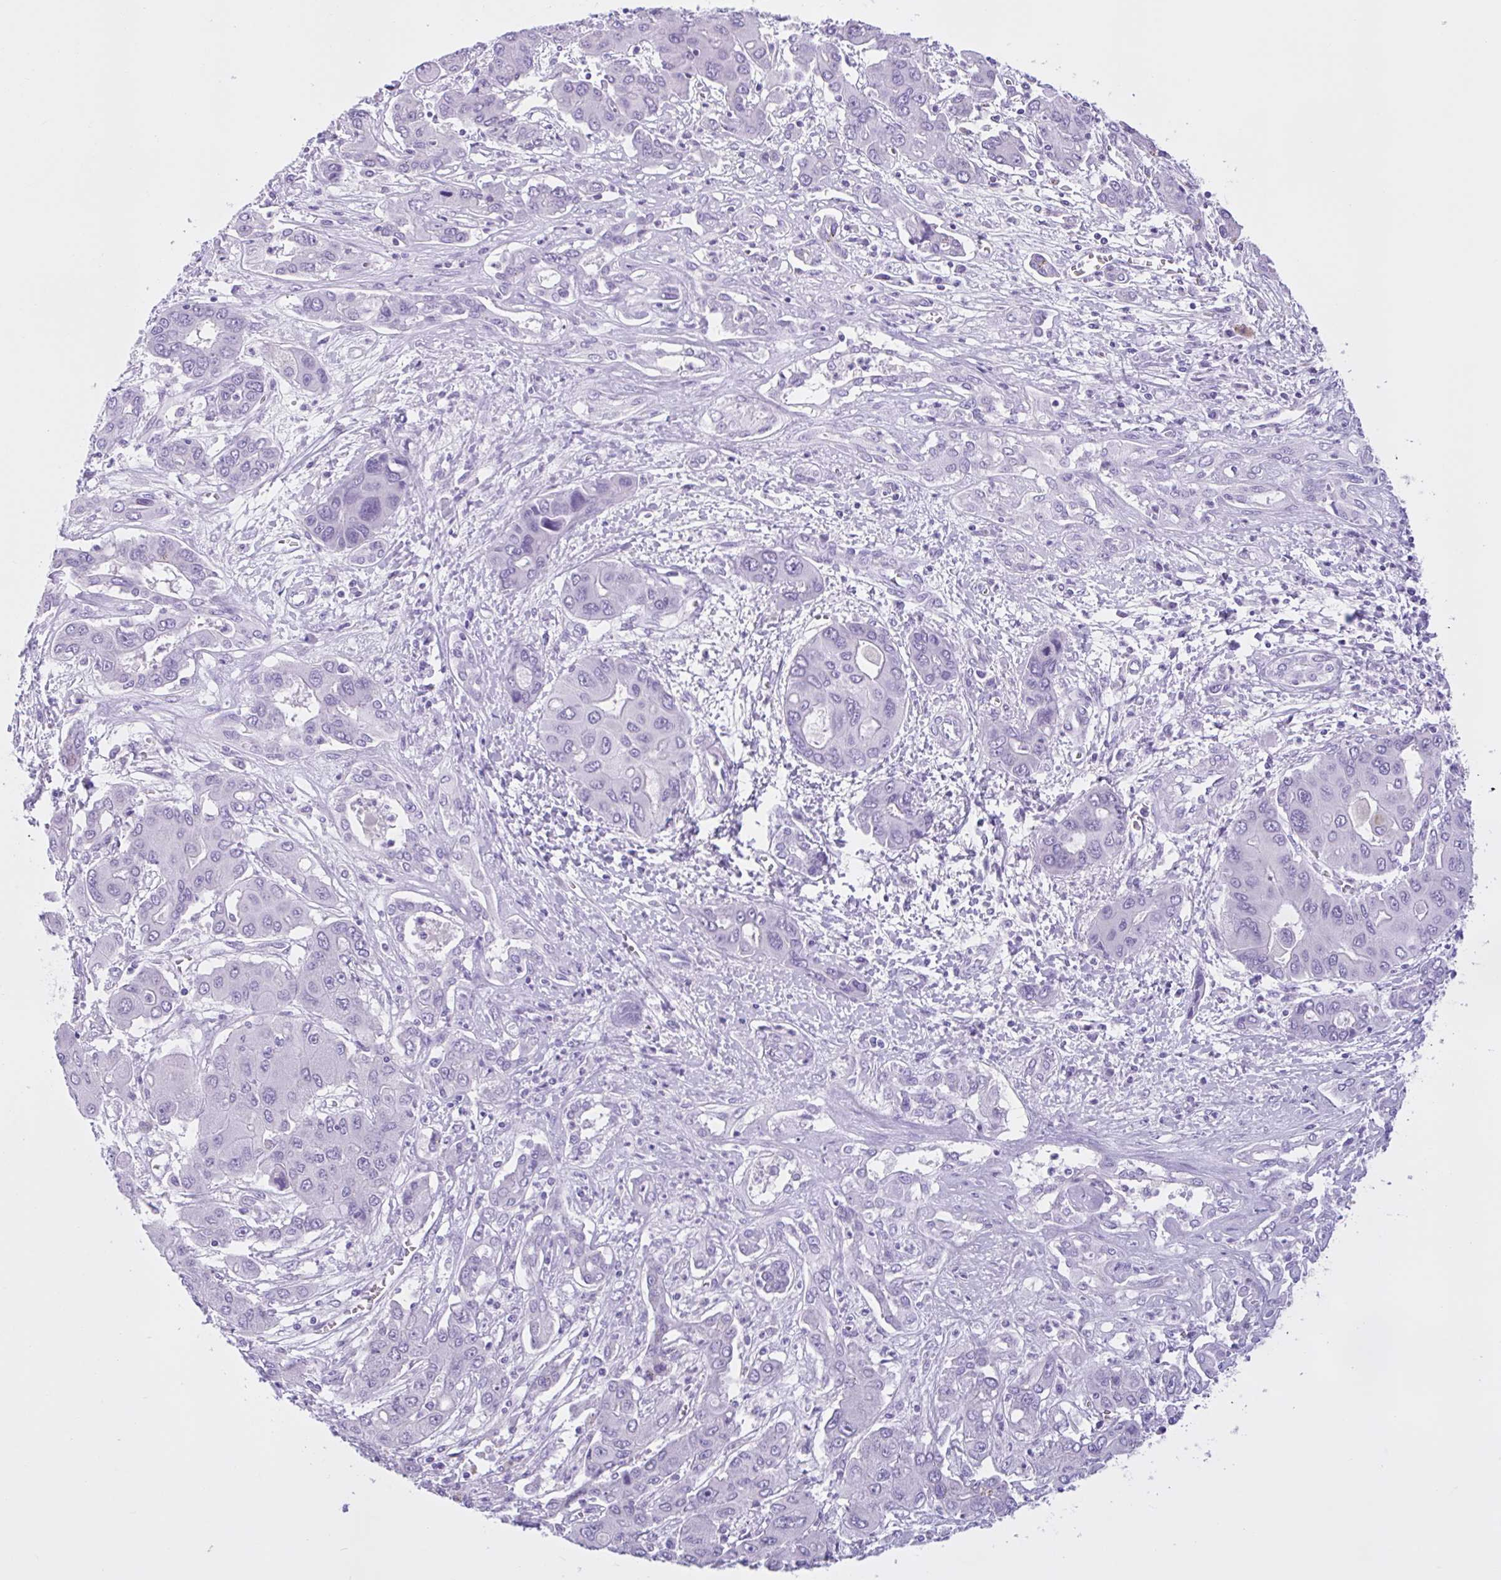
{"staining": {"intensity": "negative", "quantity": "none", "location": "none"}, "tissue": "liver cancer", "cell_type": "Tumor cells", "image_type": "cancer", "snomed": [{"axis": "morphology", "description": "Cholangiocarcinoma"}, {"axis": "topography", "description": "Liver"}], "caption": "Immunohistochemistry image of human cholangiocarcinoma (liver) stained for a protein (brown), which shows no positivity in tumor cells.", "gene": "ZNF319", "patient": {"sex": "male", "age": 67}}